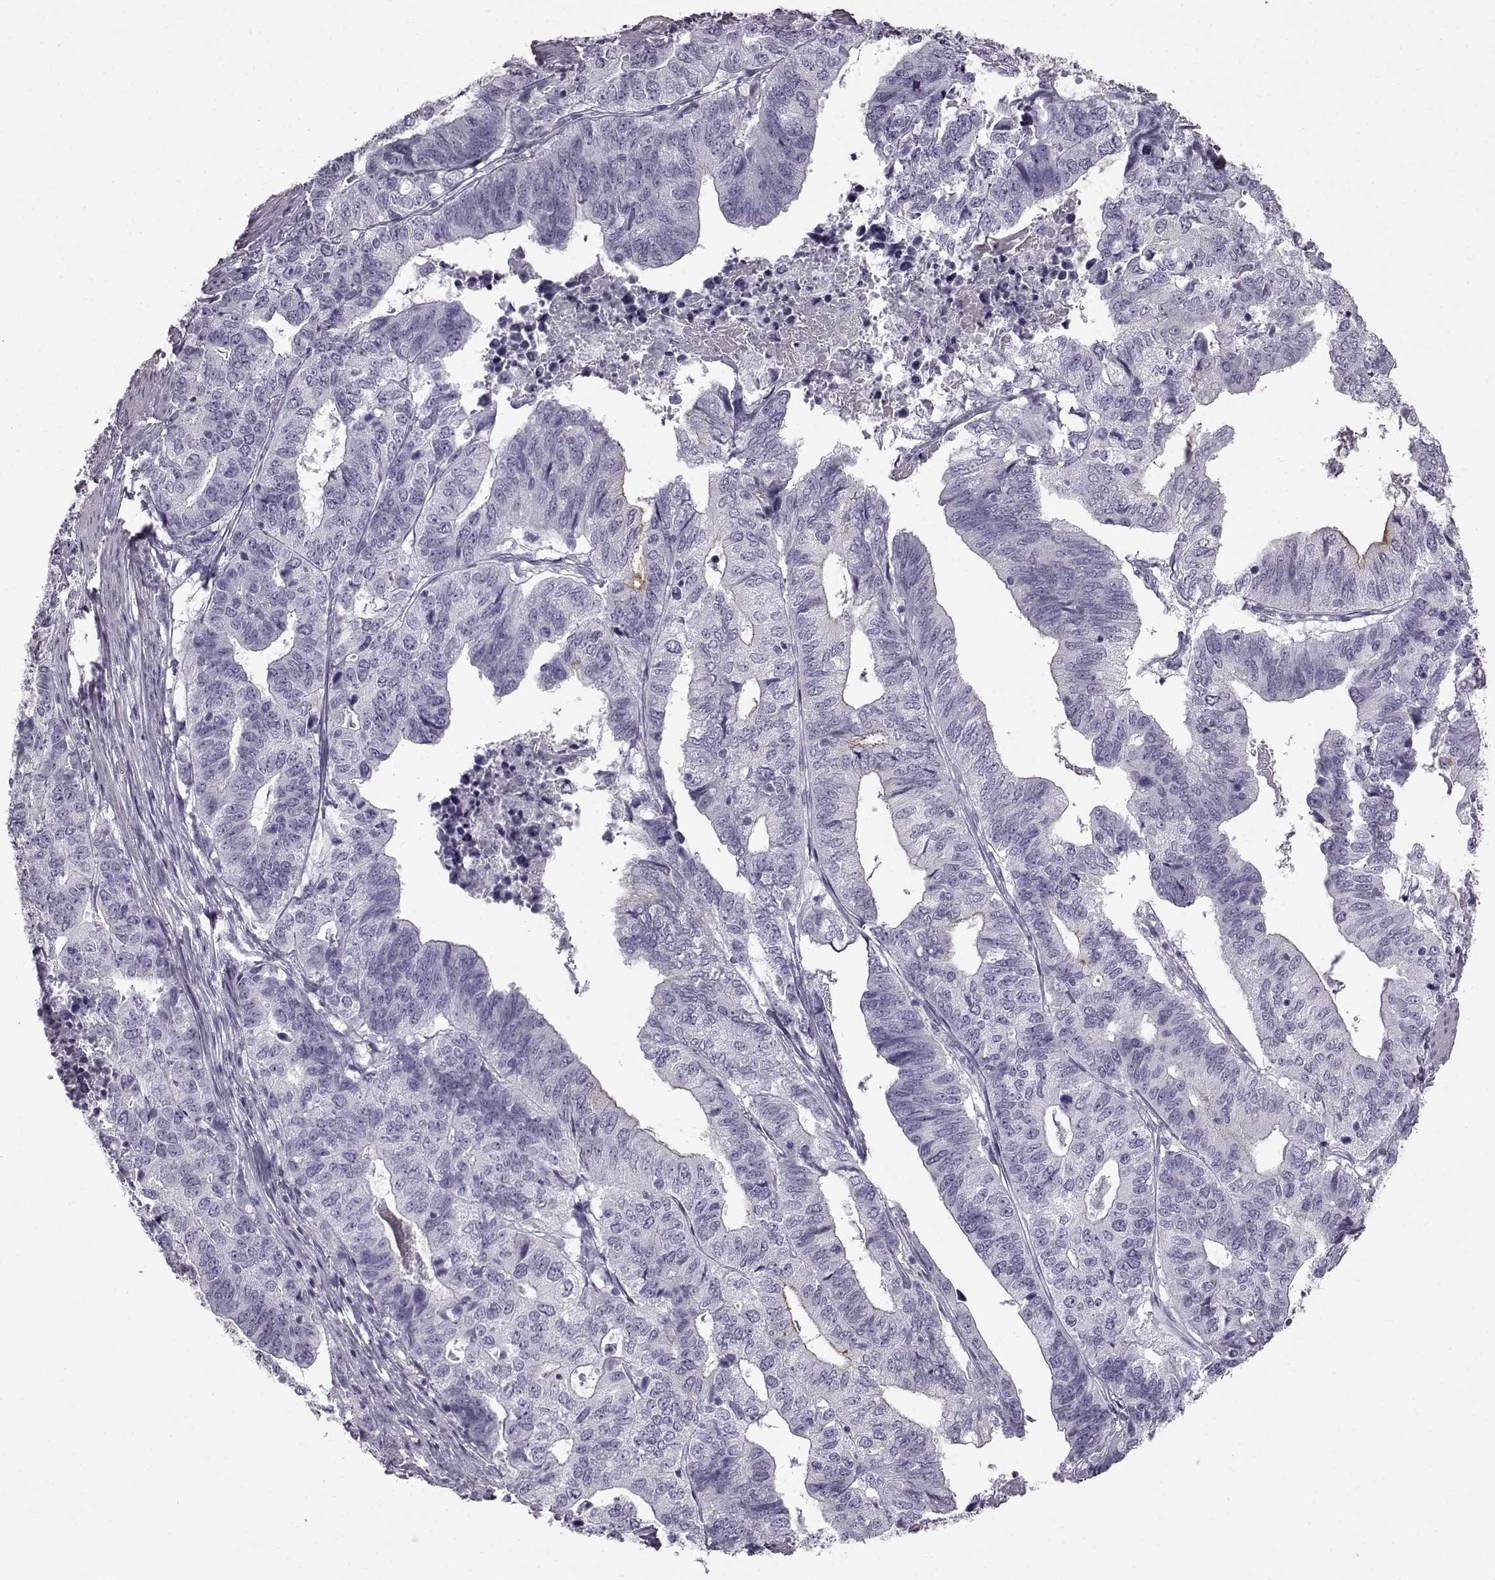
{"staining": {"intensity": "negative", "quantity": "none", "location": "none"}, "tissue": "stomach cancer", "cell_type": "Tumor cells", "image_type": "cancer", "snomed": [{"axis": "morphology", "description": "Adenocarcinoma, NOS"}, {"axis": "topography", "description": "Stomach, upper"}], "caption": "DAB immunohistochemical staining of human stomach cancer (adenocarcinoma) shows no significant staining in tumor cells.", "gene": "SLC28A2", "patient": {"sex": "female", "age": 67}}